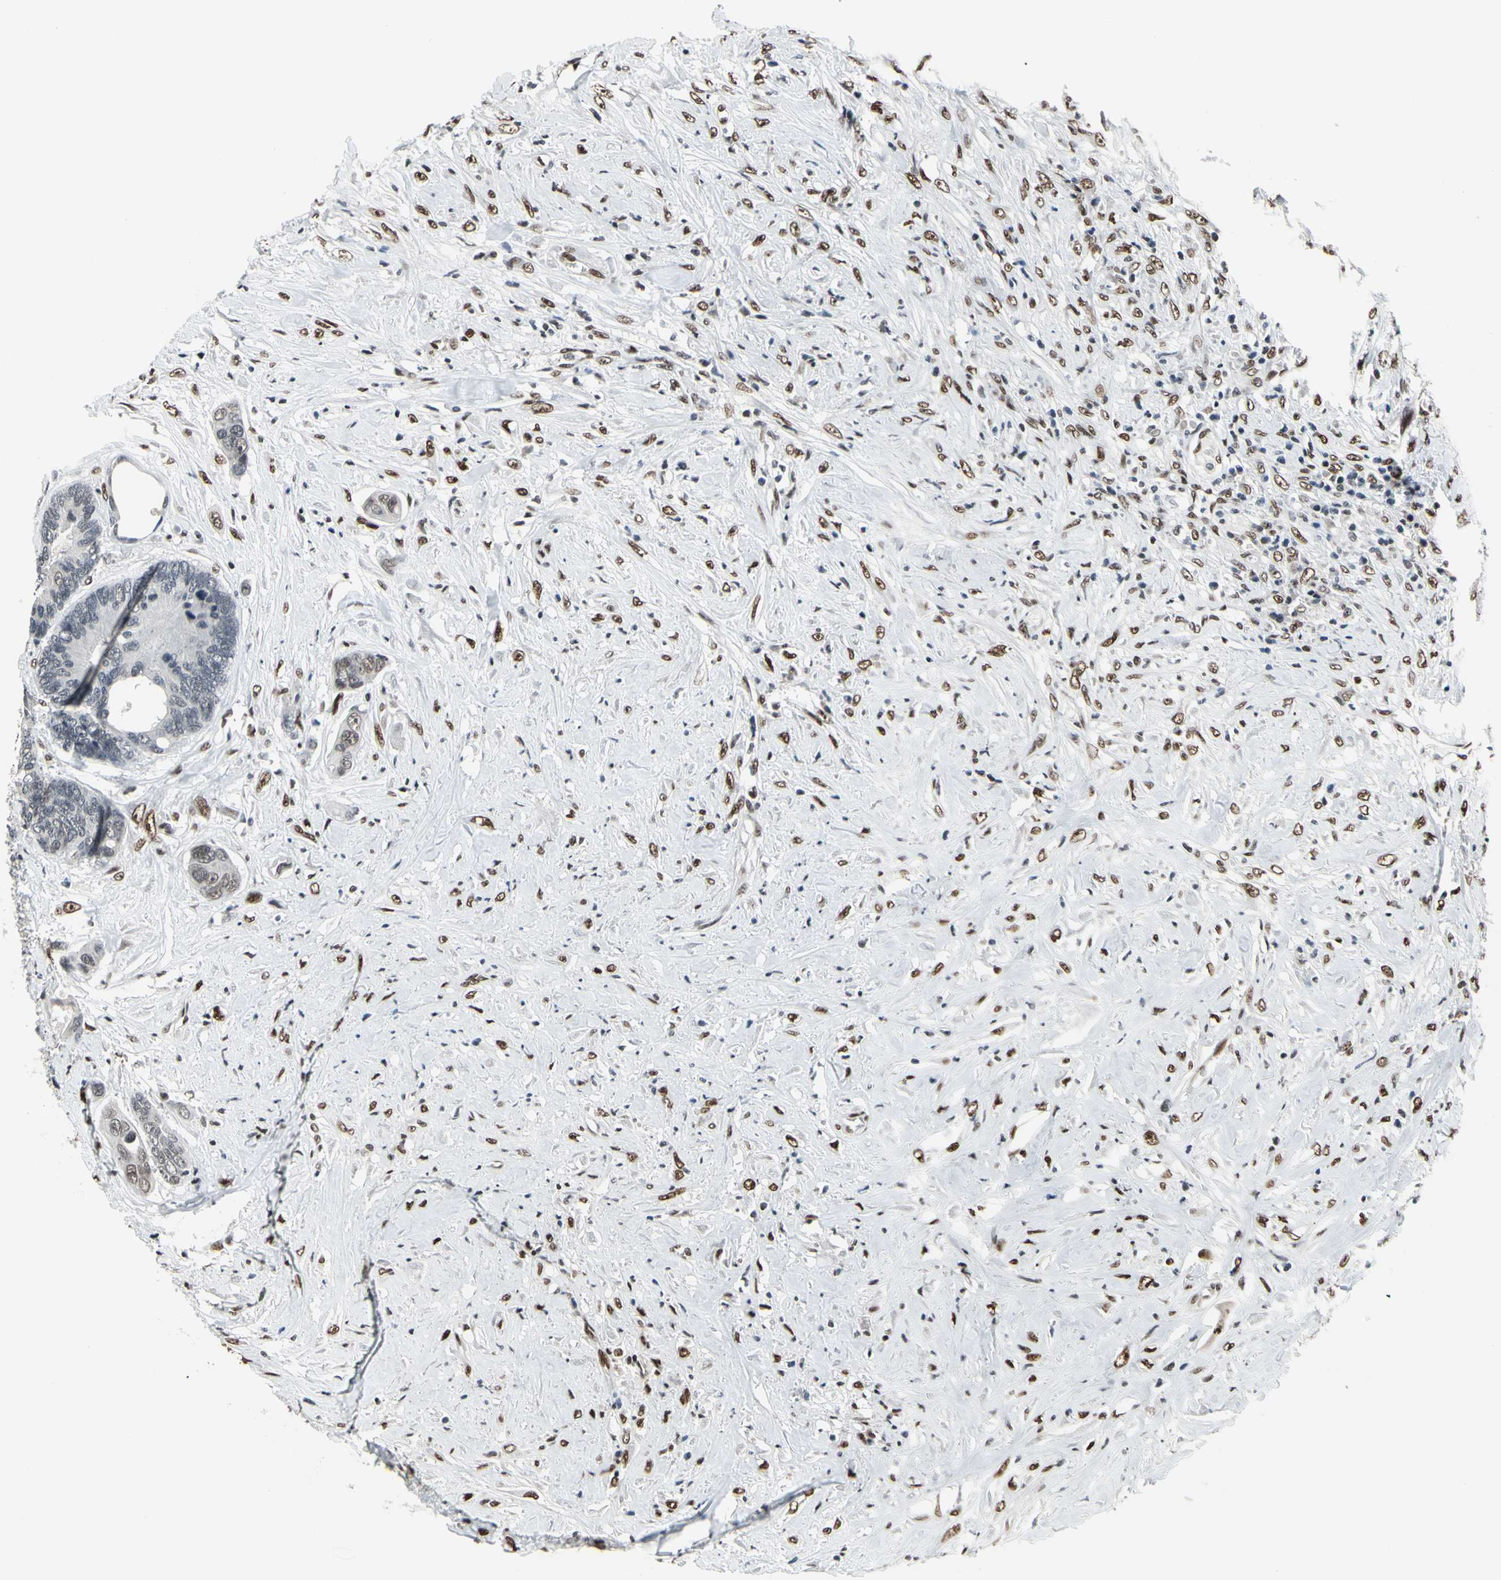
{"staining": {"intensity": "weak", "quantity": "25%-75%", "location": "nuclear"}, "tissue": "colorectal cancer", "cell_type": "Tumor cells", "image_type": "cancer", "snomed": [{"axis": "morphology", "description": "Adenocarcinoma, NOS"}, {"axis": "topography", "description": "Rectum"}], "caption": "Immunohistochemical staining of human colorectal cancer (adenocarcinoma) exhibits low levels of weak nuclear protein expression in approximately 25%-75% of tumor cells.", "gene": "RECQL", "patient": {"sex": "male", "age": 55}}